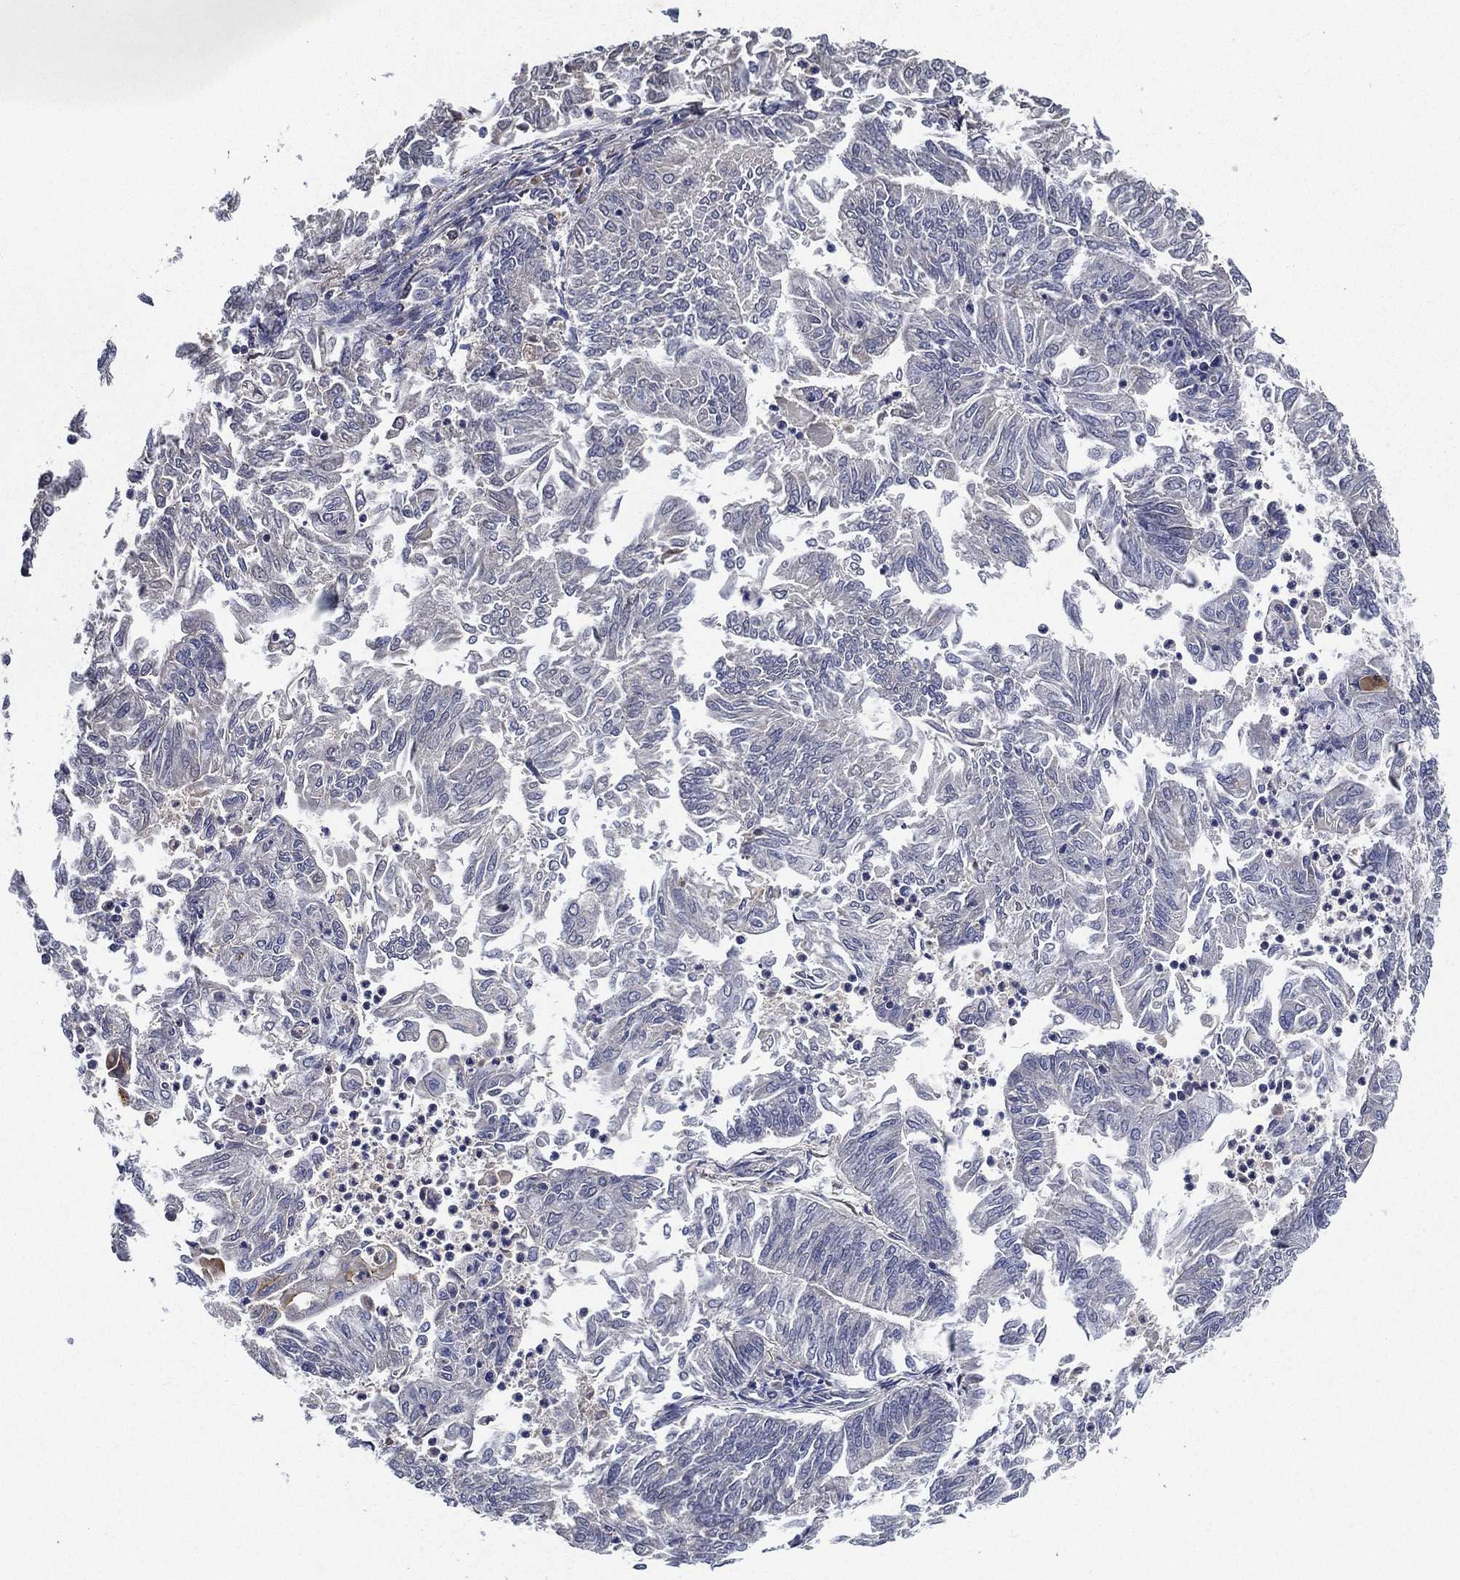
{"staining": {"intensity": "negative", "quantity": "none", "location": "none"}, "tissue": "endometrial cancer", "cell_type": "Tumor cells", "image_type": "cancer", "snomed": [{"axis": "morphology", "description": "Adenocarcinoma, NOS"}, {"axis": "topography", "description": "Endometrium"}], "caption": "This is an IHC photomicrograph of human endometrial cancer. There is no expression in tumor cells.", "gene": "TMPRSS11D", "patient": {"sex": "female", "age": 59}}